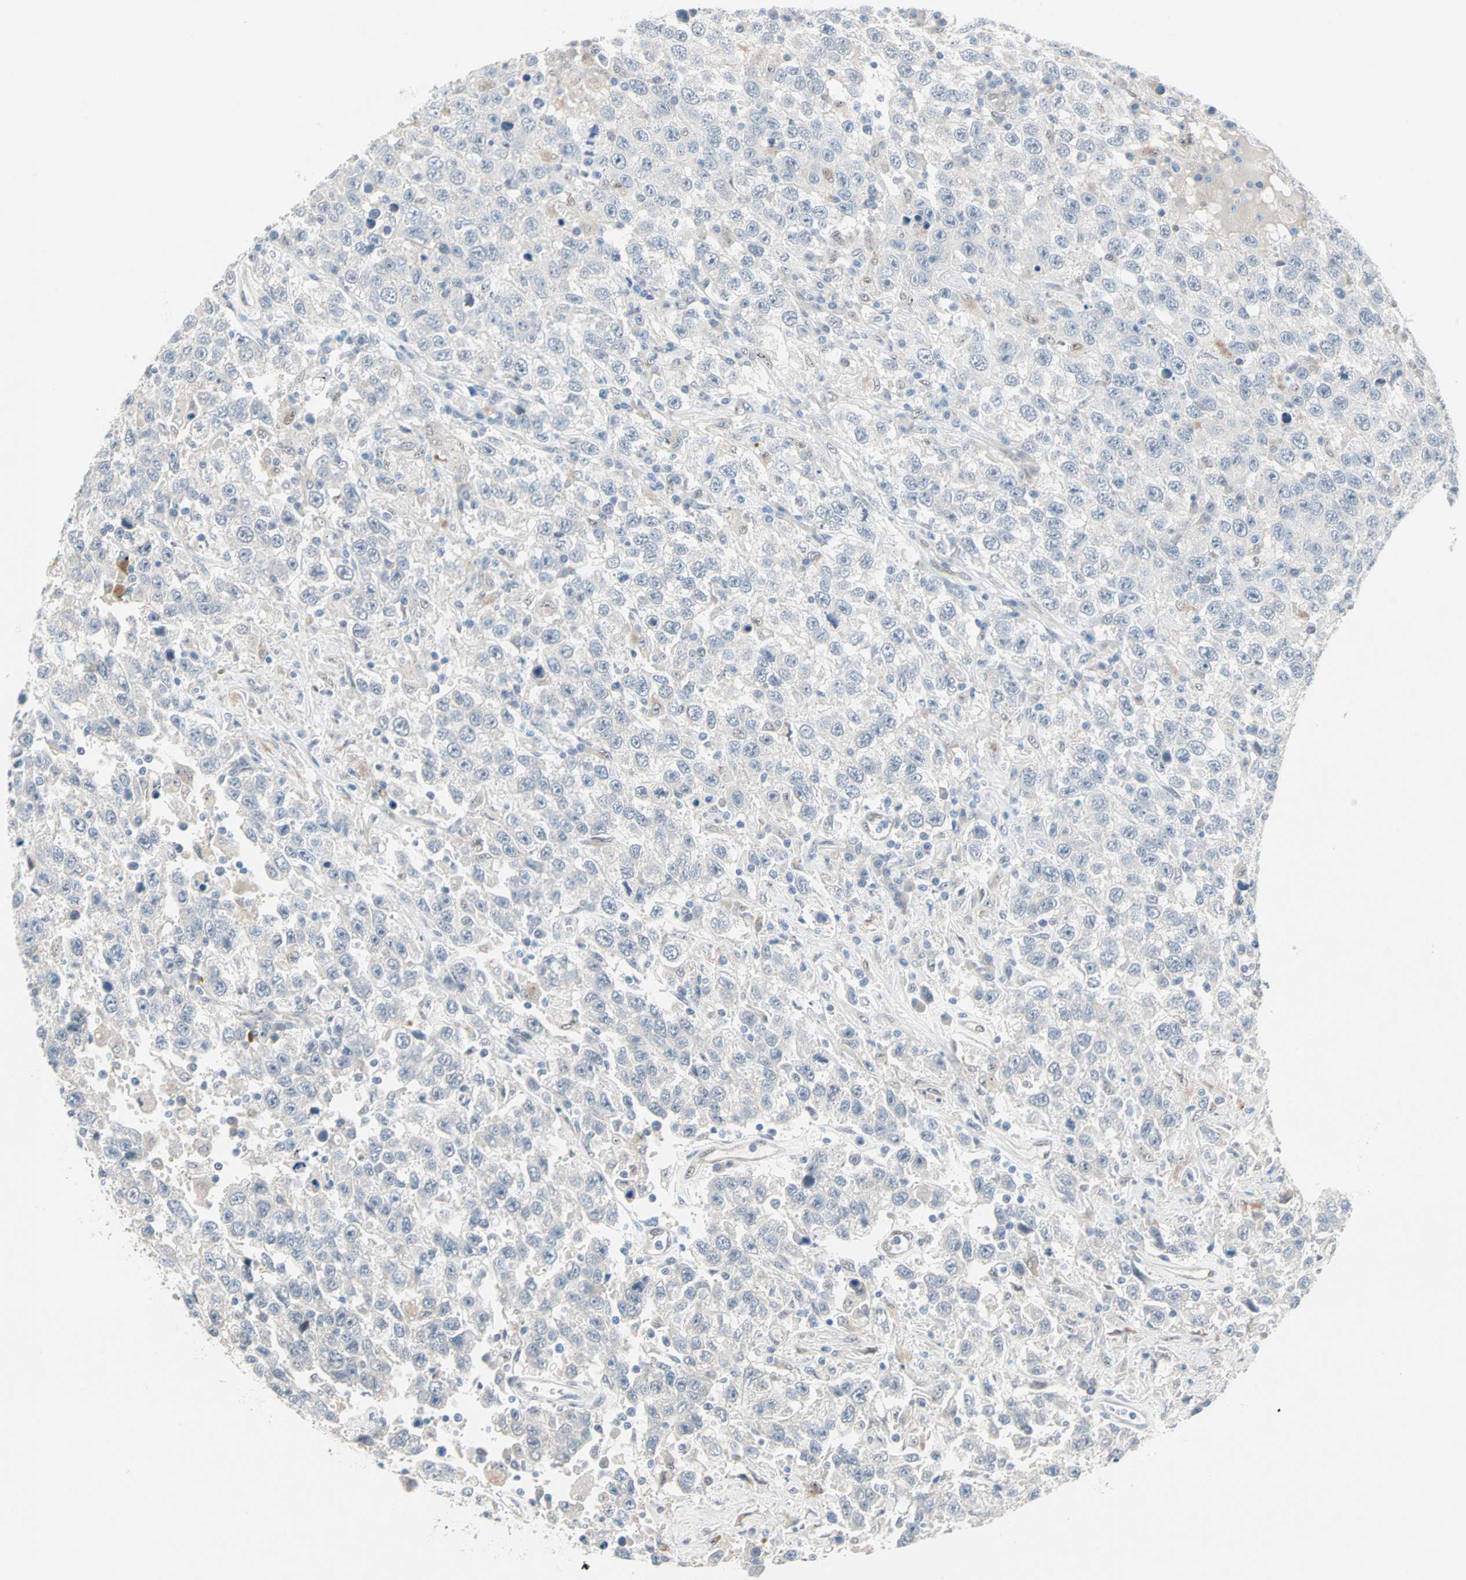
{"staining": {"intensity": "negative", "quantity": "none", "location": "none"}, "tissue": "testis cancer", "cell_type": "Tumor cells", "image_type": "cancer", "snomed": [{"axis": "morphology", "description": "Seminoma, NOS"}, {"axis": "topography", "description": "Testis"}], "caption": "There is no significant staining in tumor cells of seminoma (testis). (Stains: DAB (3,3'-diaminobenzidine) IHC with hematoxylin counter stain, Microscopy: brightfield microscopy at high magnification).", "gene": "CAND2", "patient": {"sex": "male", "age": 41}}